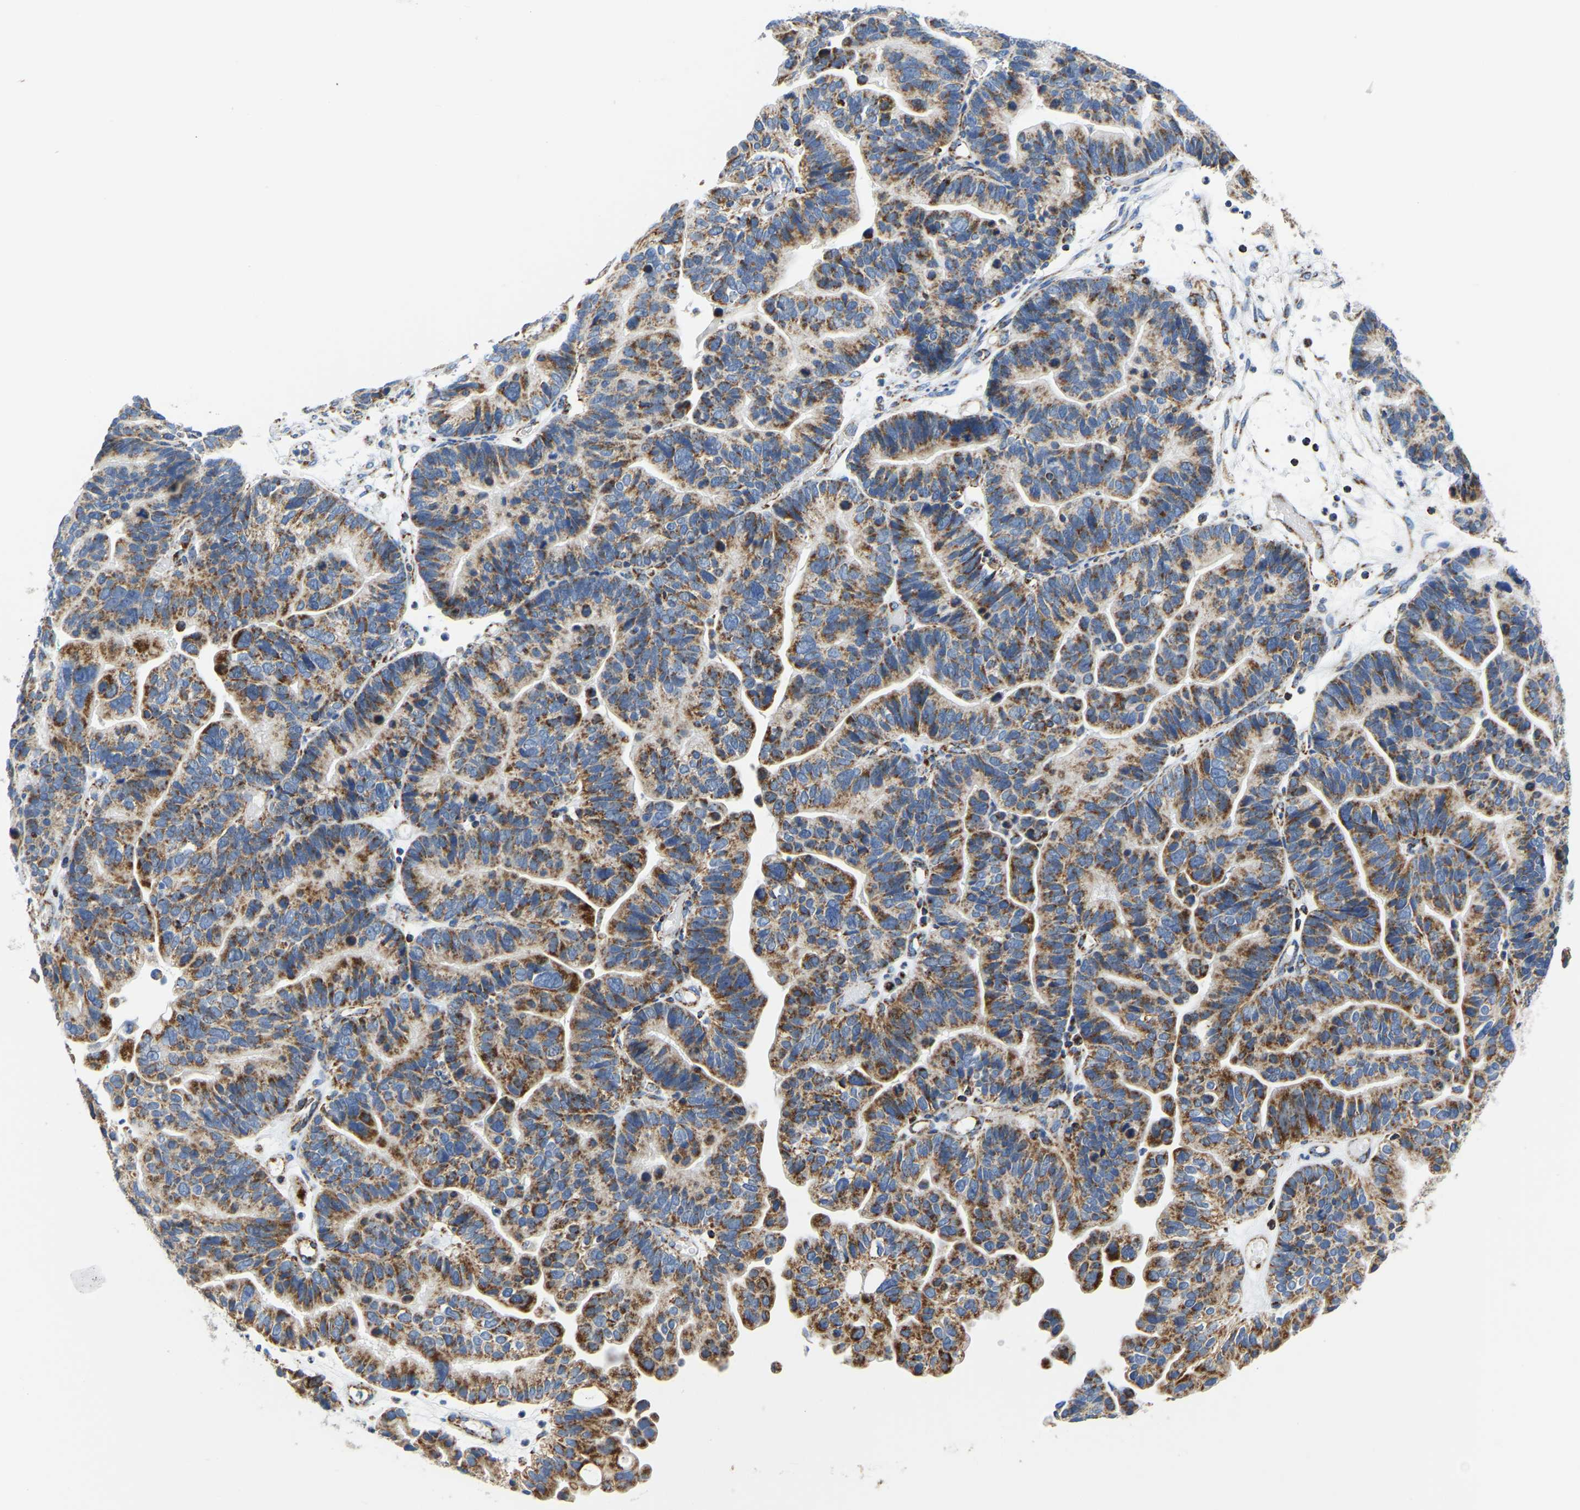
{"staining": {"intensity": "moderate", "quantity": ">75%", "location": "cytoplasmic/membranous"}, "tissue": "ovarian cancer", "cell_type": "Tumor cells", "image_type": "cancer", "snomed": [{"axis": "morphology", "description": "Cystadenocarcinoma, serous, NOS"}, {"axis": "topography", "description": "Ovary"}], "caption": "A brown stain highlights moderate cytoplasmic/membranous expression of a protein in ovarian serous cystadenocarcinoma tumor cells.", "gene": "SFXN1", "patient": {"sex": "female", "age": 56}}